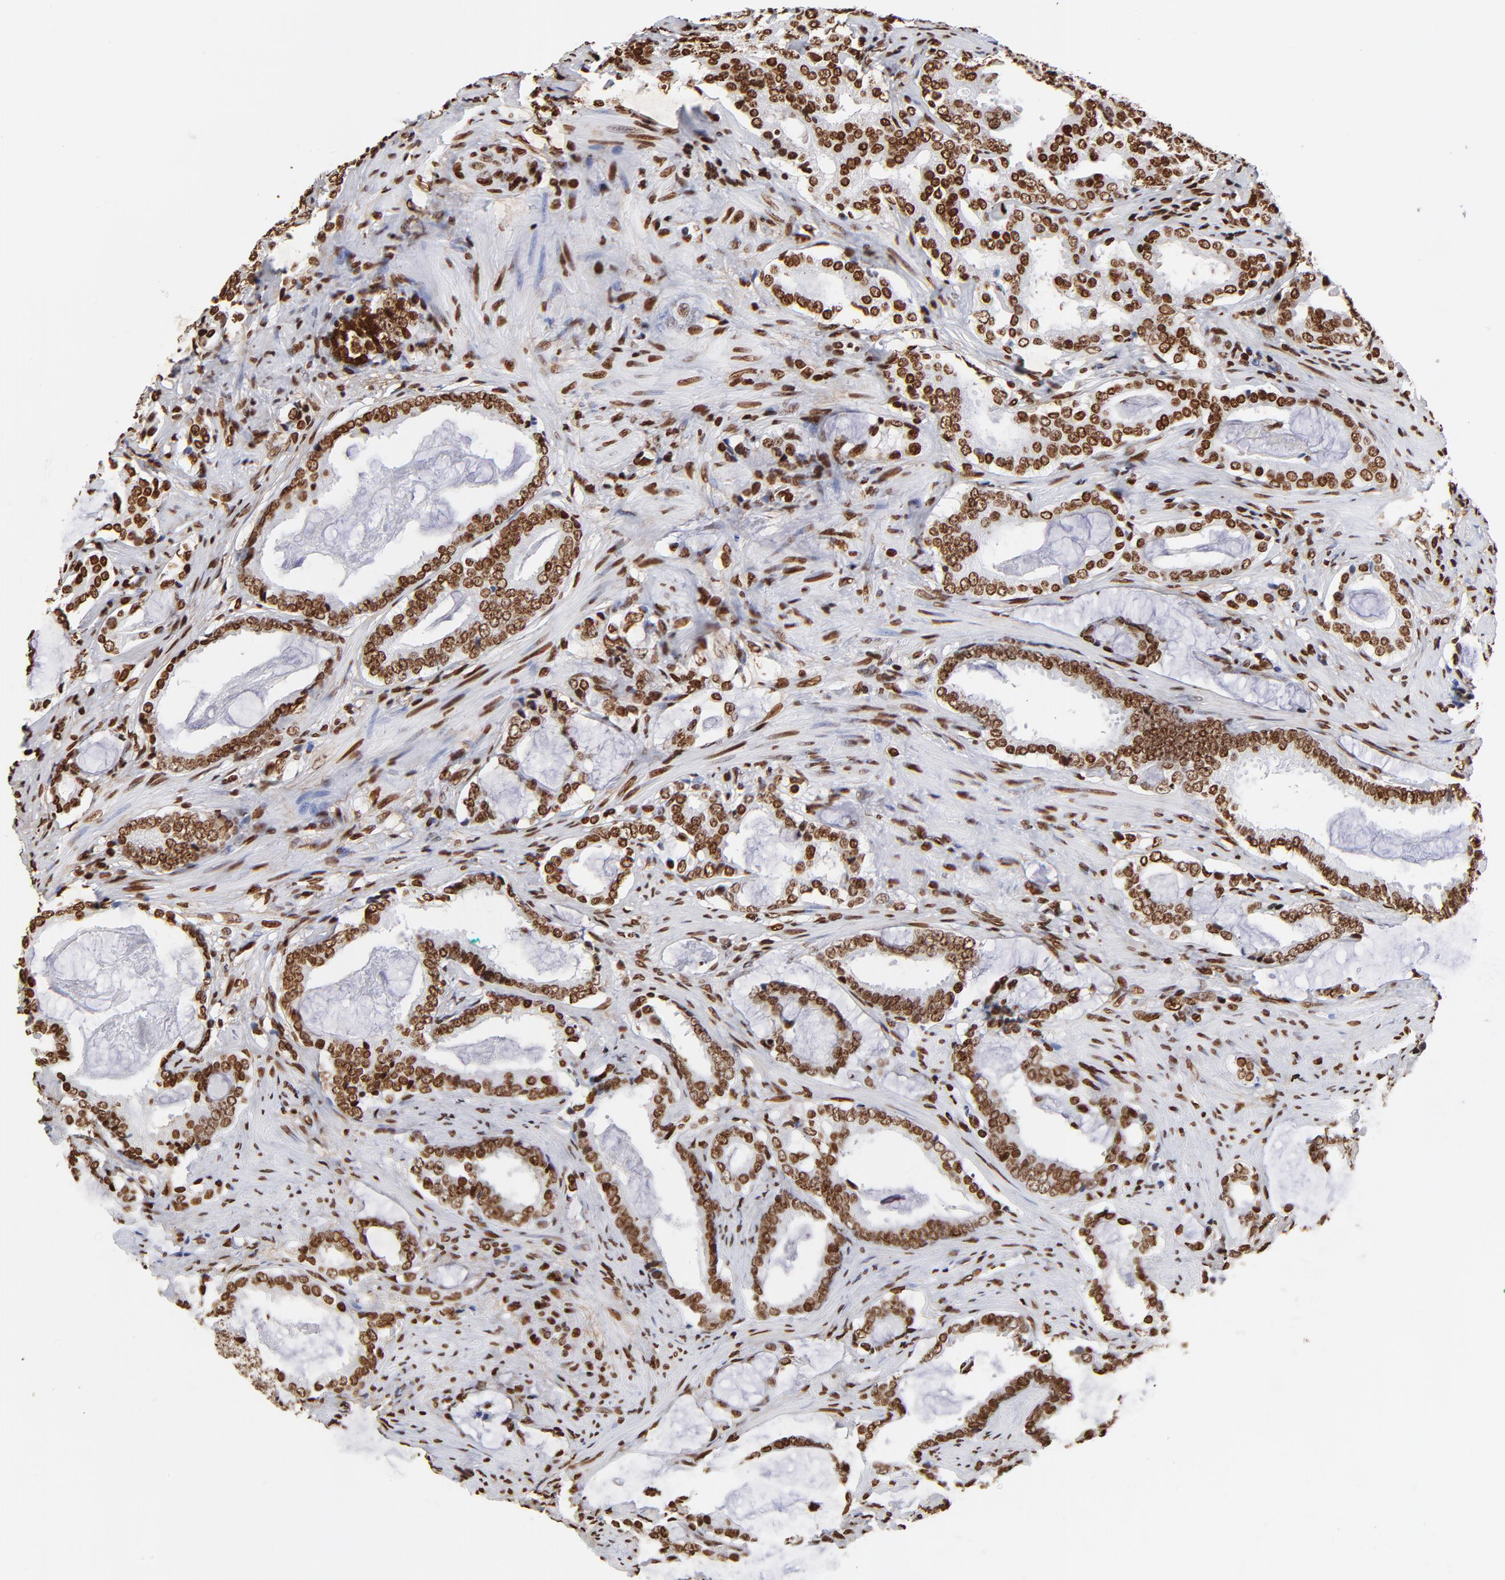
{"staining": {"intensity": "strong", "quantity": ">75%", "location": "nuclear"}, "tissue": "prostate cancer", "cell_type": "Tumor cells", "image_type": "cancer", "snomed": [{"axis": "morphology", "description": "Adenocarcinoma, Low grade"}, {"axis": "topography", "description": "Prostate"}], "caption": "Protein positivity by IHC demonstrates strong nuclear positivity in about >75% of tumor cells in prostate low-grade adenocarcinoma.", "gene": "FBH1", "patient": {"sex": "male", "age": 59}}